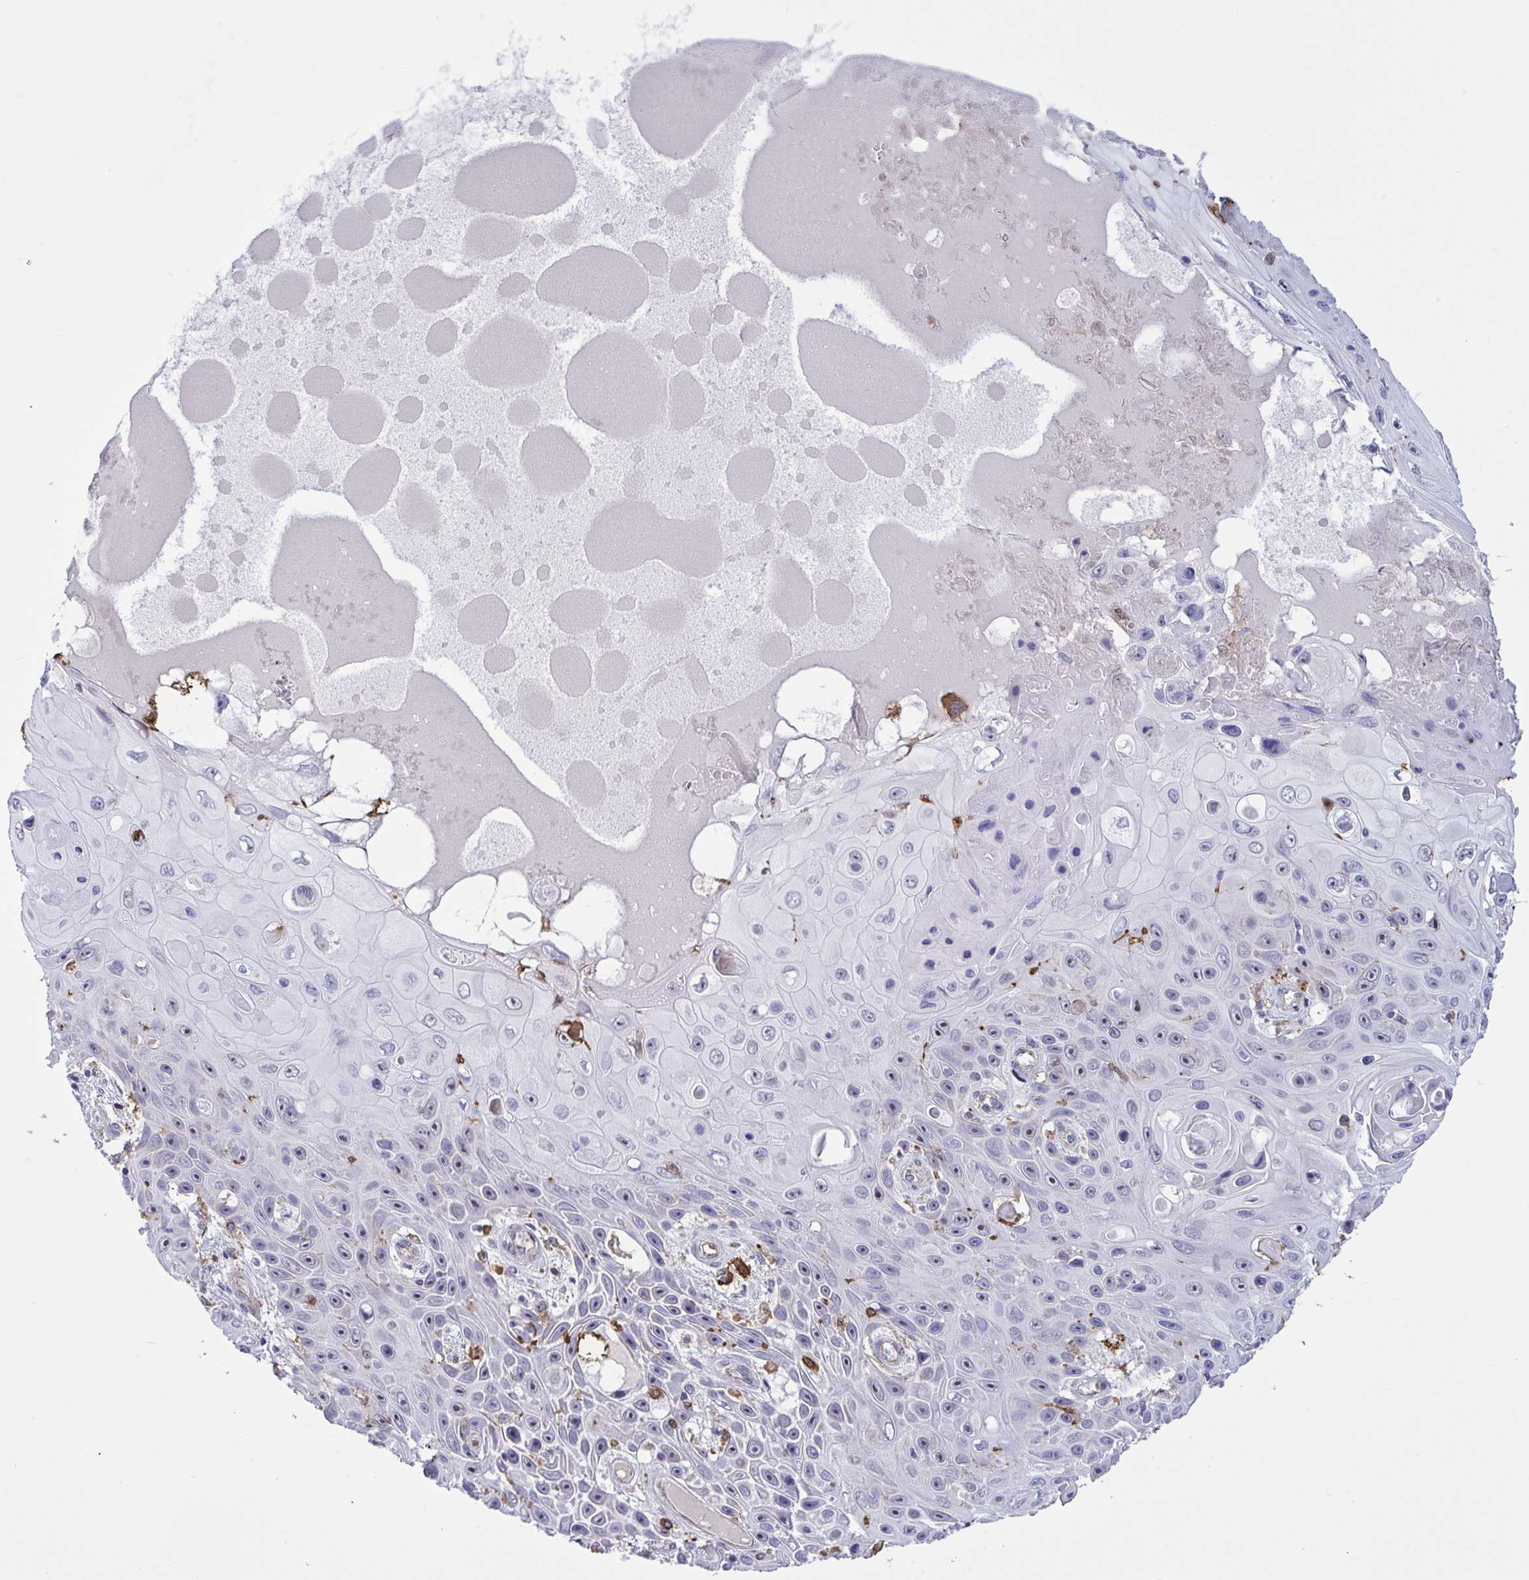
{"staining": {"intensity": "weak", "quantity": "<25%", "location": "nuclear"}, "tissue": "skin cancer", "cell_type": "Tumor cells", "image_type": "cancer", "snomed": [{"axis": "morphology", "description": "Squamous cell carcinoma, NOS"}, {"axis": "topography", "description": "Skin"}], "caption": "Human skin cancer (squamous cell carcinoma) stained for a protein using immunohistochemistry (IHC) displays no staining in tumor cells.", "gene": "CD101", "patient": {"sex": "male", "age": 82}}